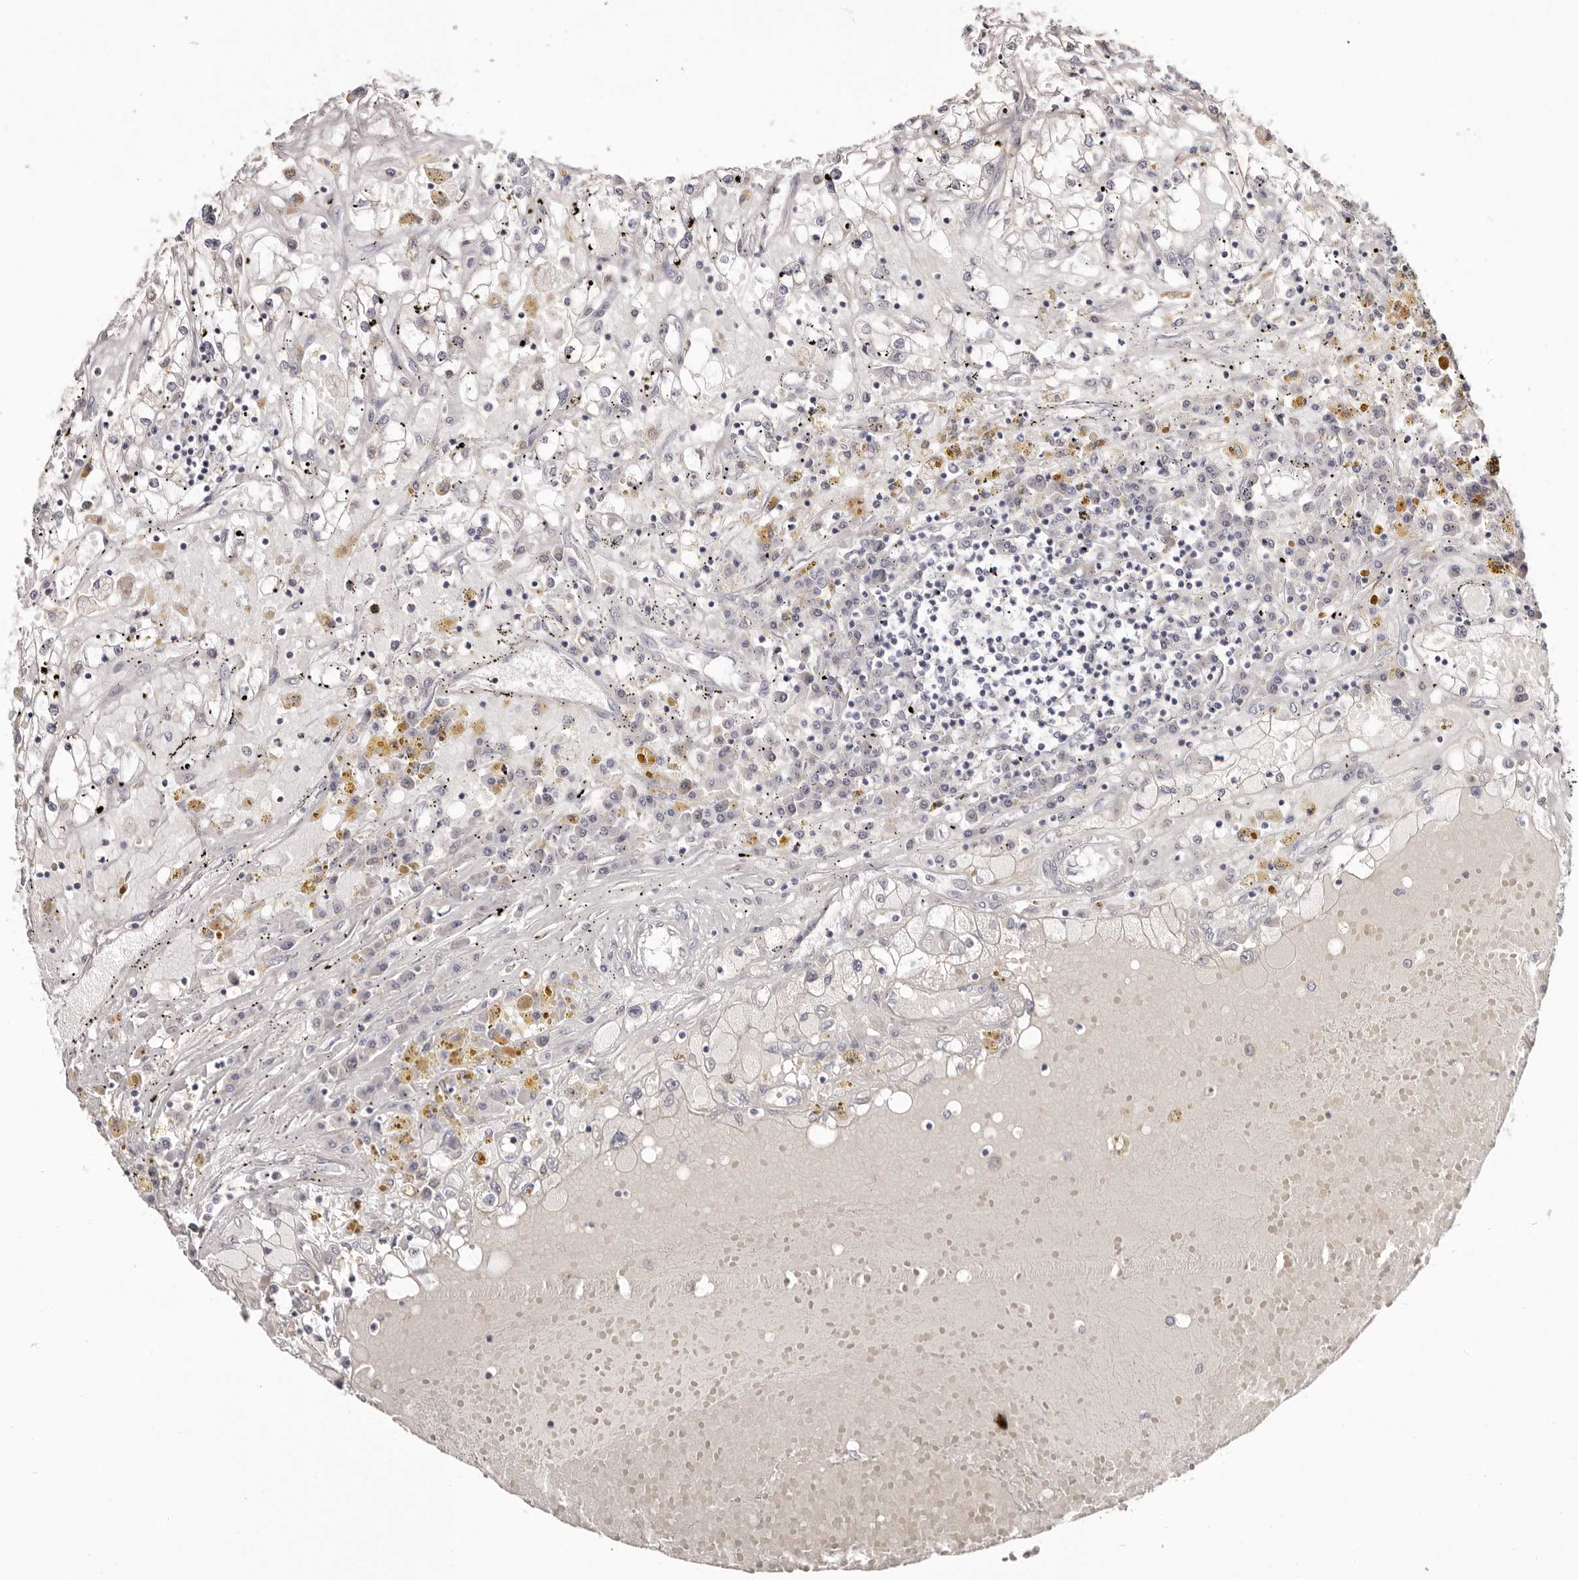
{"staining": {"intensity": "negative", "quantity": "none", "location": "none"}, "tissue": "renal cancer", "cell_type": "Tumor cells", "image_type": "cancer", "snomed": [{"axis": "morphology", "description": "Adenocarcinoma, NOS"}, {"axis": "topography", "description": "Kidney"}], "caption": "Tumor cells are negative for brown protein staining in renal cancer. (Stains: DAB immunohistochemistry with hematoxylin counter stain, Microscopy: brightfield microscopy at high magnification).", "gene": "PCDHB6", "patient": {"sex": "male", "age": 56}}